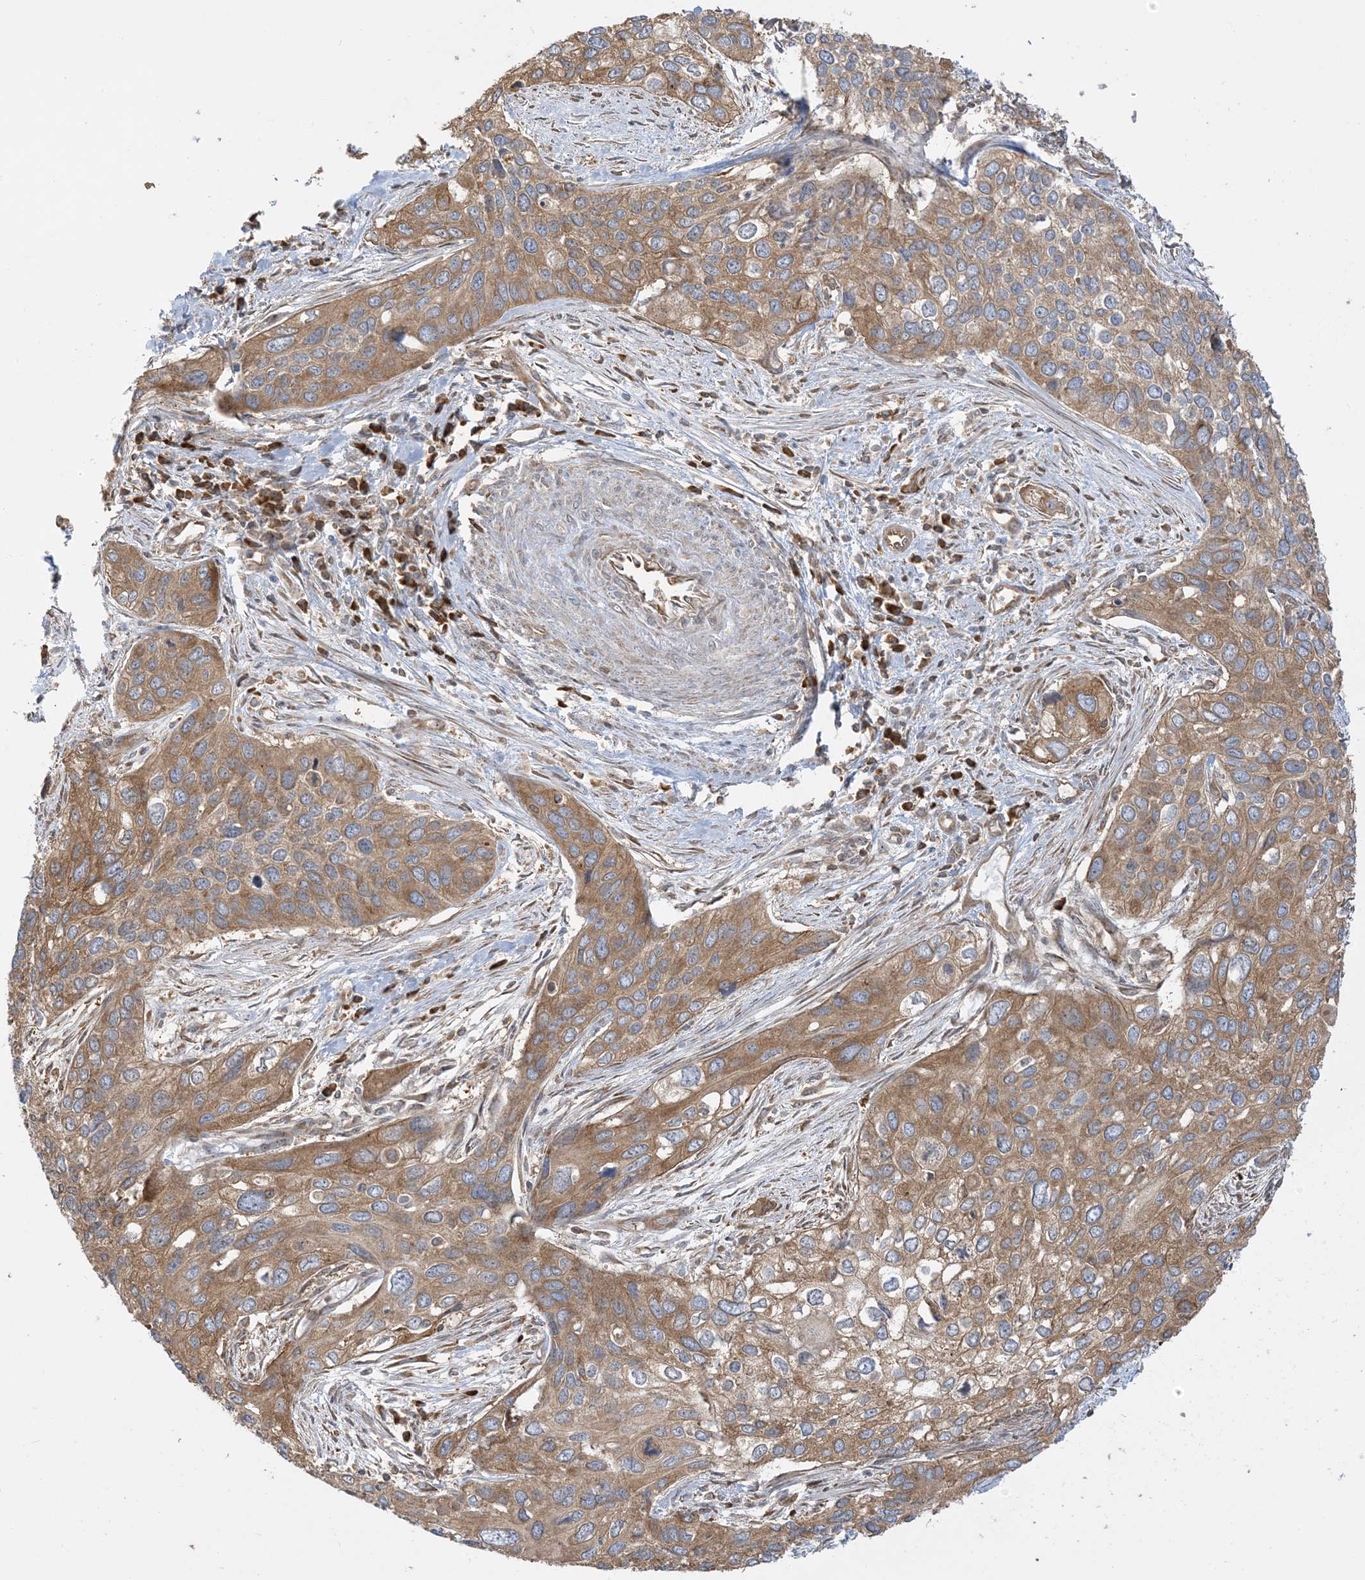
{"staining": {"intensity": "moderate", "quantity": ">75%", "location": "cytoplasmic/membranous"}, "tissue": "cervical cancer", "cell_type": "Tumor cells", "image_type": "cancer", "snomed": [{"axis": "morphology", "description": "Squamous cell carcinoma, NOS"}, {"axis": "topography", "description": "Cervix"}], "caption": "Human cervical cancer (squamous cell carcinoma) stained for a protein (brown) reveals moderate cytoplasmic/membranous positive staining in approximately >75% of tumor cells.", "gene": "SRP72", "patient": {"sex": "female", "age": 55}}